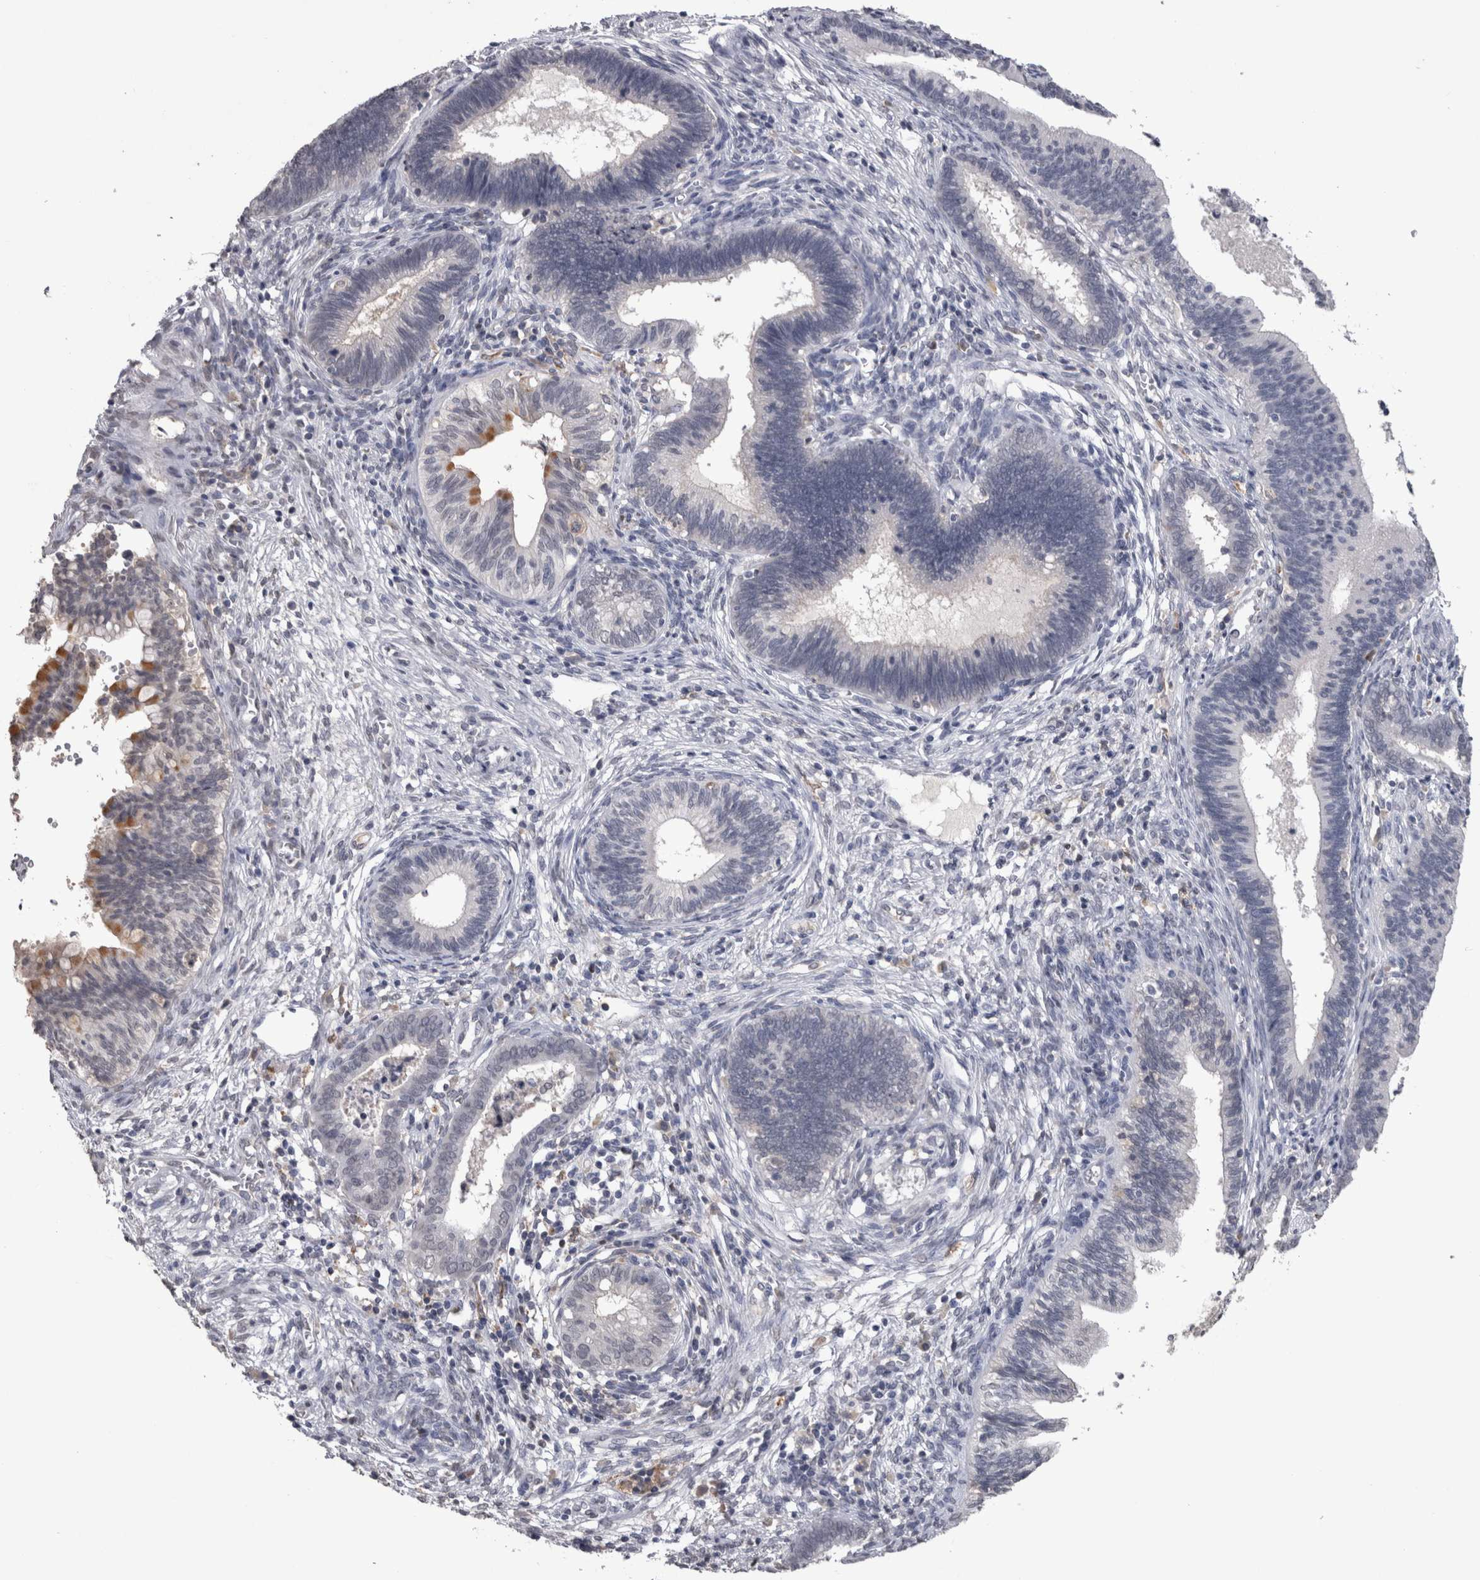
{"staining": {"intensity": "moderate", "quantity": "<25%", "location": "cytoplasmic/membranous"}, "tissue": "cervical cancer", "cell_type": "Tumor cells", "image_type": "cancer", "snomed": [{"axis": "morphology", "description": "Adenocarcinoma, NOS"}, {"axis": "topography", "description": "Cervix"}], "caption": "Immunohistochemical staining of human cervical cancer displays moderate cytoplasmic/membranous protein staining in approximately <25% of tumor cells. The staining is performed using DAB brown chromogen to label protein expression. The nuclei are counter-stained blue using hematoxylin.", "gene": "PAX5", "patient": {"sex": "female", "age": 44}}